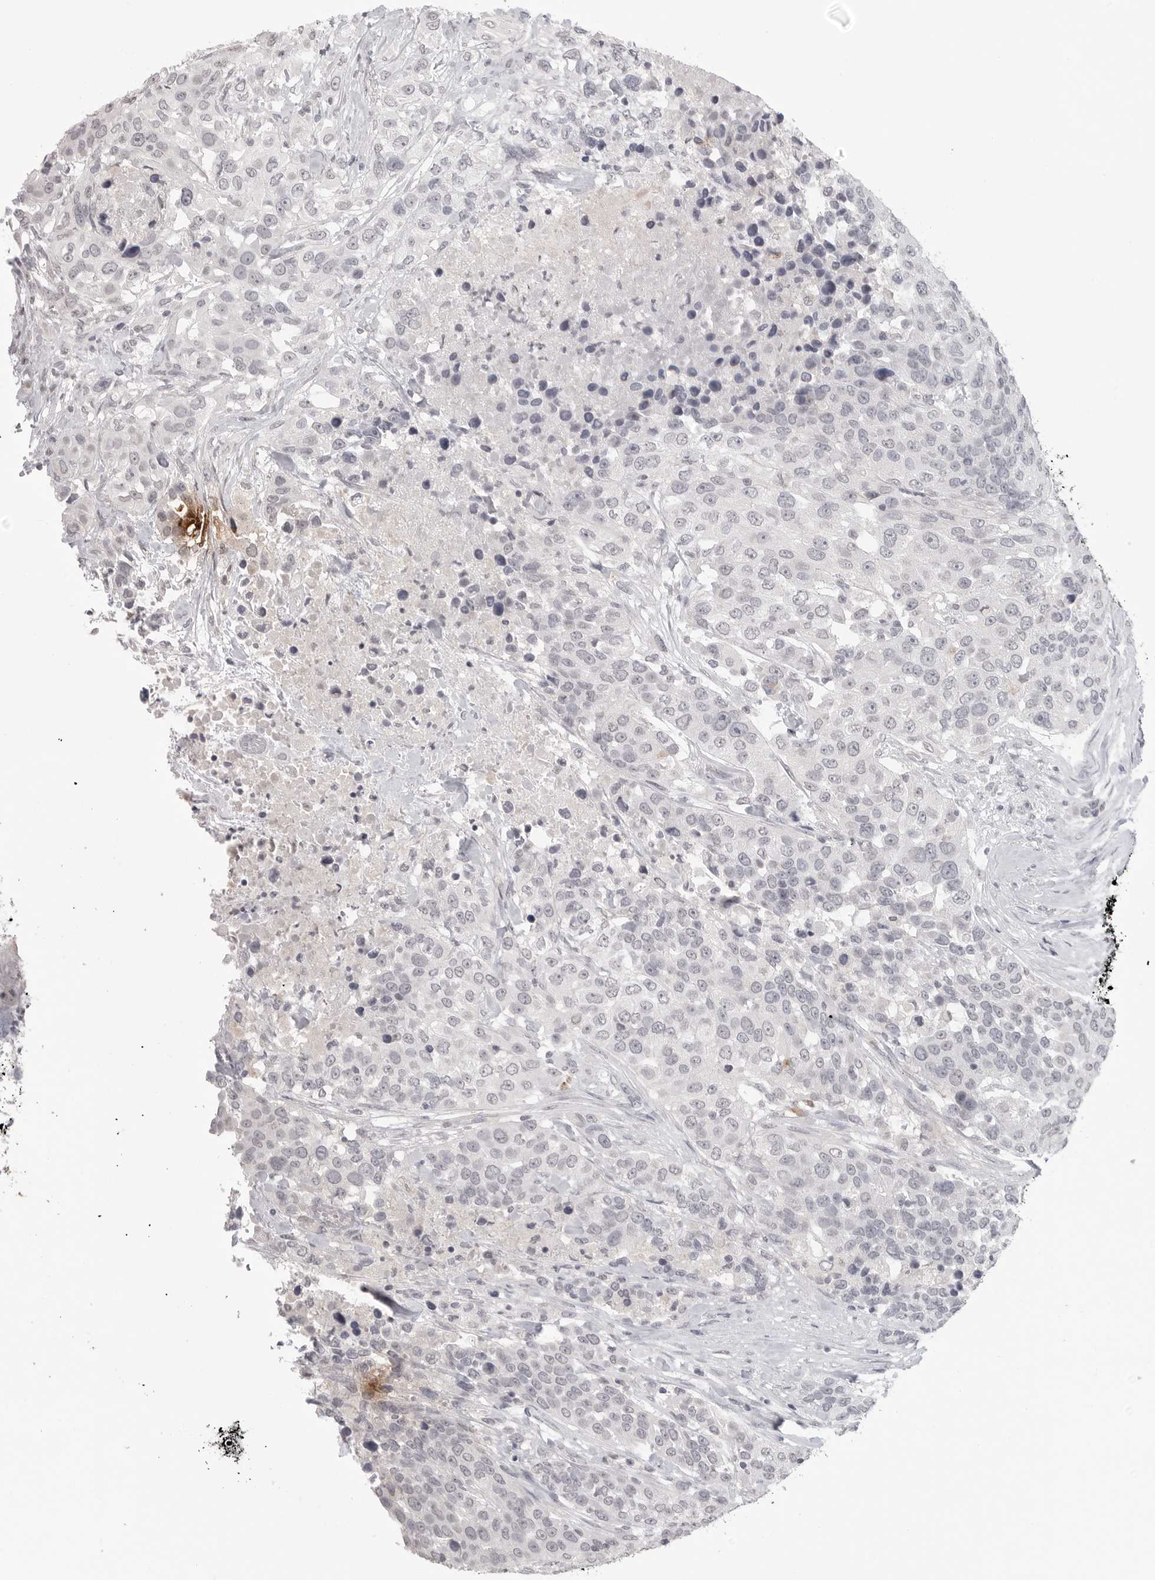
{"staining": {"intensity": "negative", "quantity": "none", "location": "none"}, "tissue": "urothelial cancer", "cell_type": "Tumor cells", "image_type": "cancer", "snomed": [{"axis": "morphology", "description": "Urothelial carcinoma, High grade"}, {"axis": "topography", "description": "Urinary bladder"}], "caption": "Tumor cells are negative for protein expression in human urothelial cancer.", "gene": "PRSS1", "patient": {"sex": "female", "age": 80}}